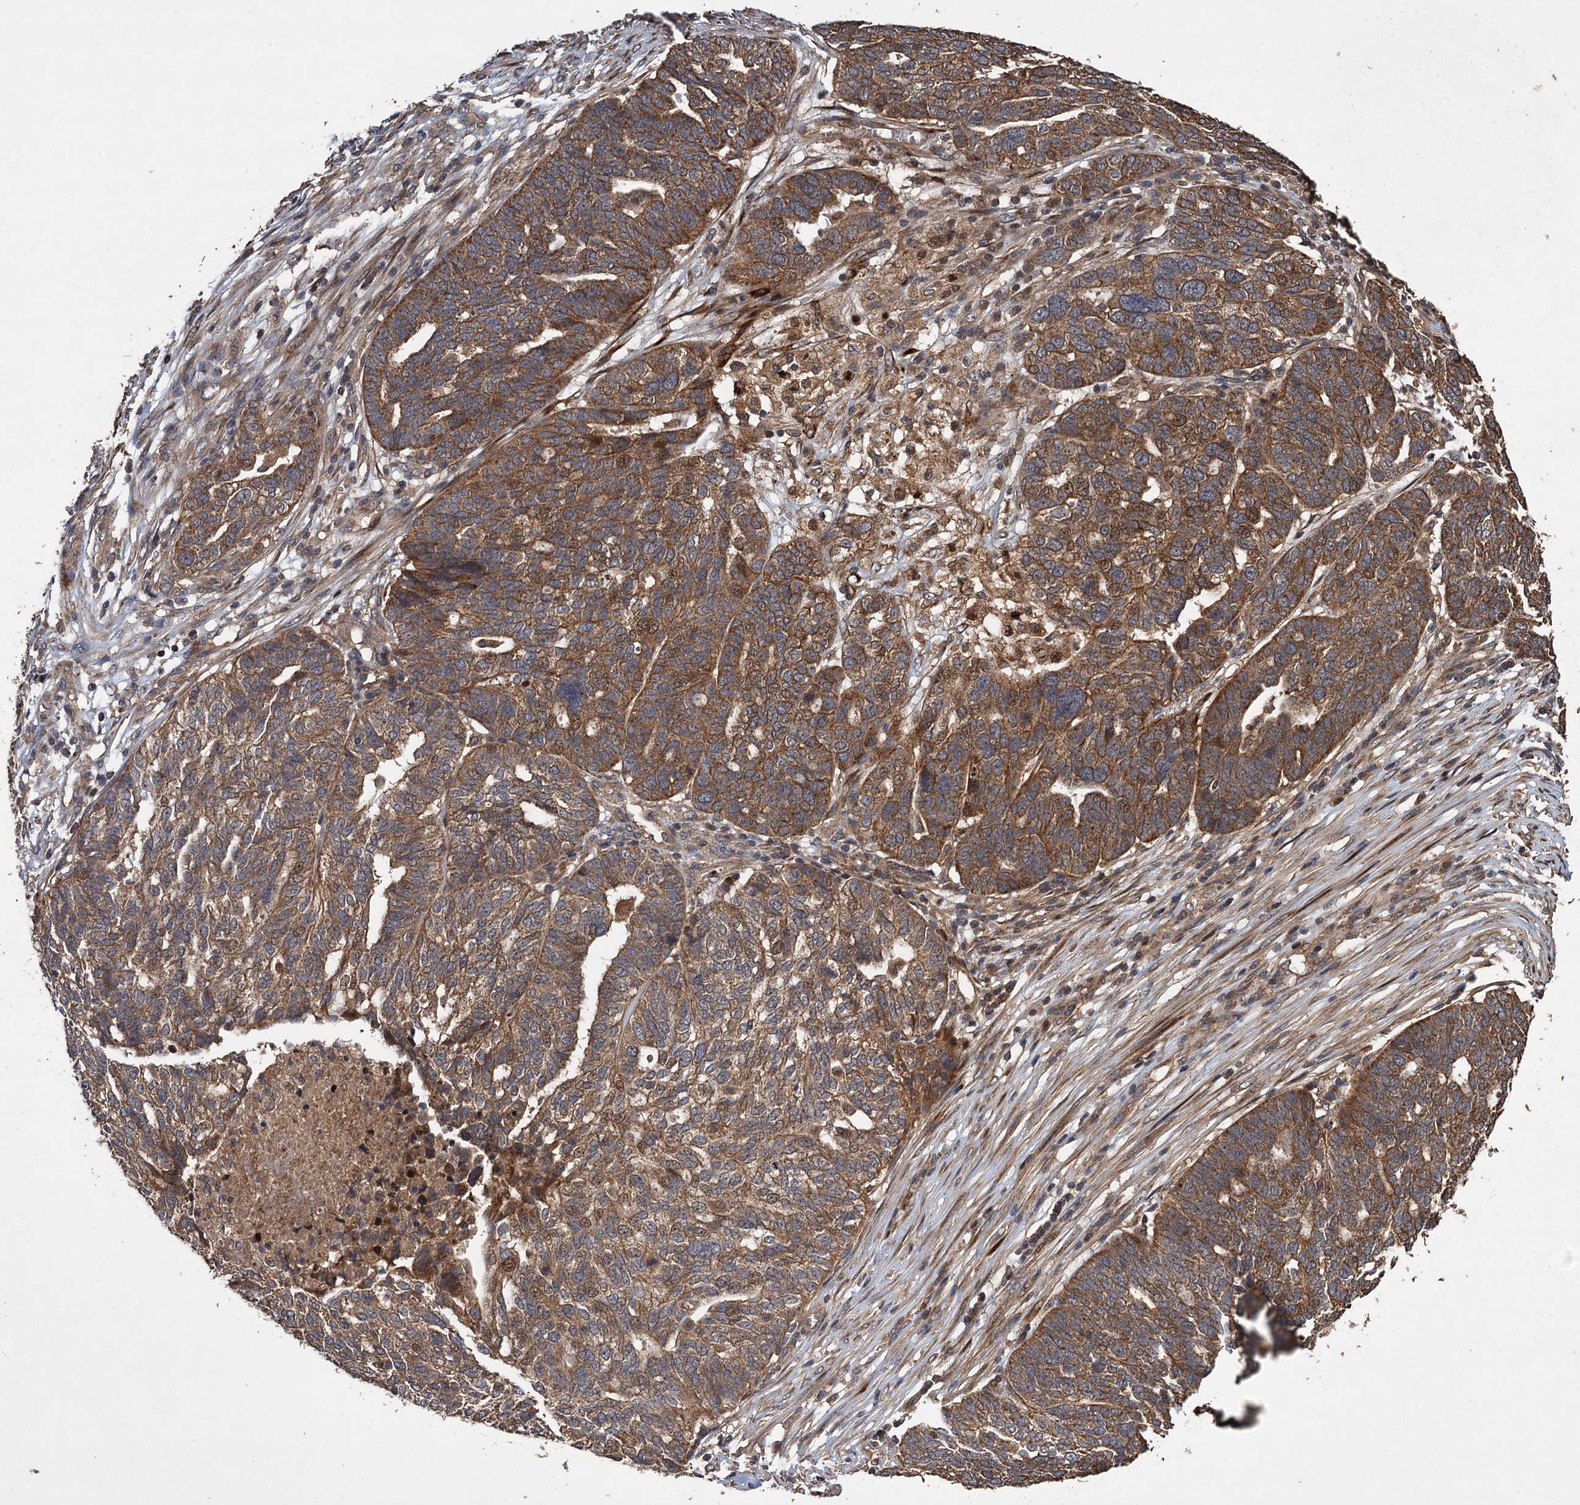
{"staining": {"intensity": "moderate", "quantity": ">75%", "location": "cytoplasmic/membranous,nuclear"}, "tissue": "ovarian cancer", "cell_type": "Tumor cells", "image_type": "cancer", "snomed": [{"axis": "morphology", "description": "Cystadenocarcinoma, serous, NOS"}, {"axis": "topography", "description": "Ovary"}], "caption": "The immunohistochemical stain labels moderate cytoplasmic/membranous and nuclear expression in tumor cells of serous cystadenocarcinoma (ovarian) tissue. The staining was performed using DAB, with brown indicating positive protein expression. Nuclei are stained blue with hematoxylin.", "gene": "TMEM39B", "patient": {"sex": "female", "age": 59}}